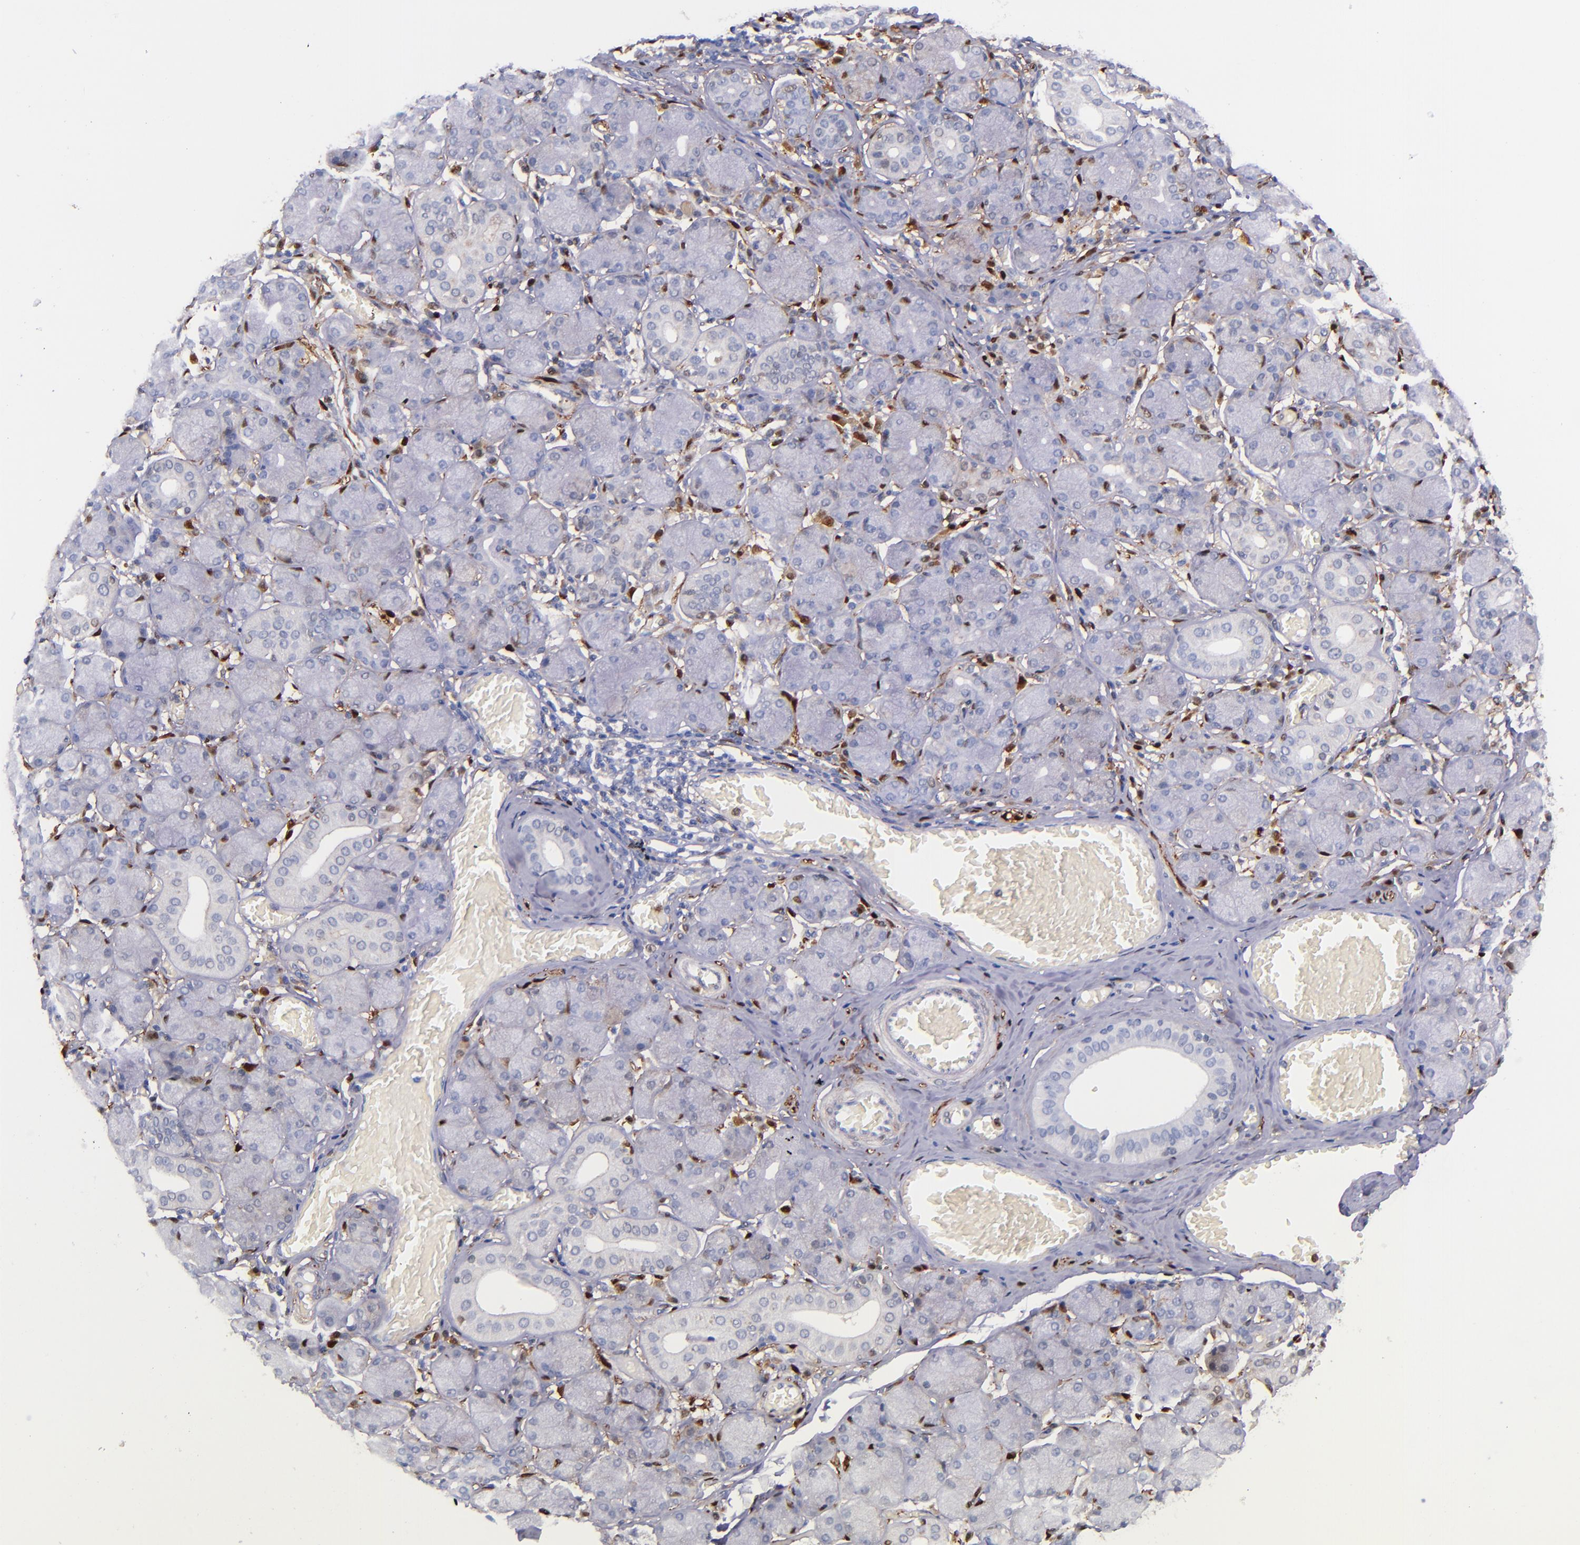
{"staining": {"intensity": "negative", "quantity": "none", "location": "none"}, "tissue": "salivary gland", "cell_type": "Glandular cells", "image_type": "normal", "snomed": [{"axis": "morphology", "description": "Normal tissue, NOS"}, {"axis": "topography", "description": "Salivary gland"}], "caption": "This is an immunohistochemistry histopathology image of benign salivary gland. There is no staining in glandular cells.", "gene": "LGALS1", "patient": {"sex": "female", "age": 24}}